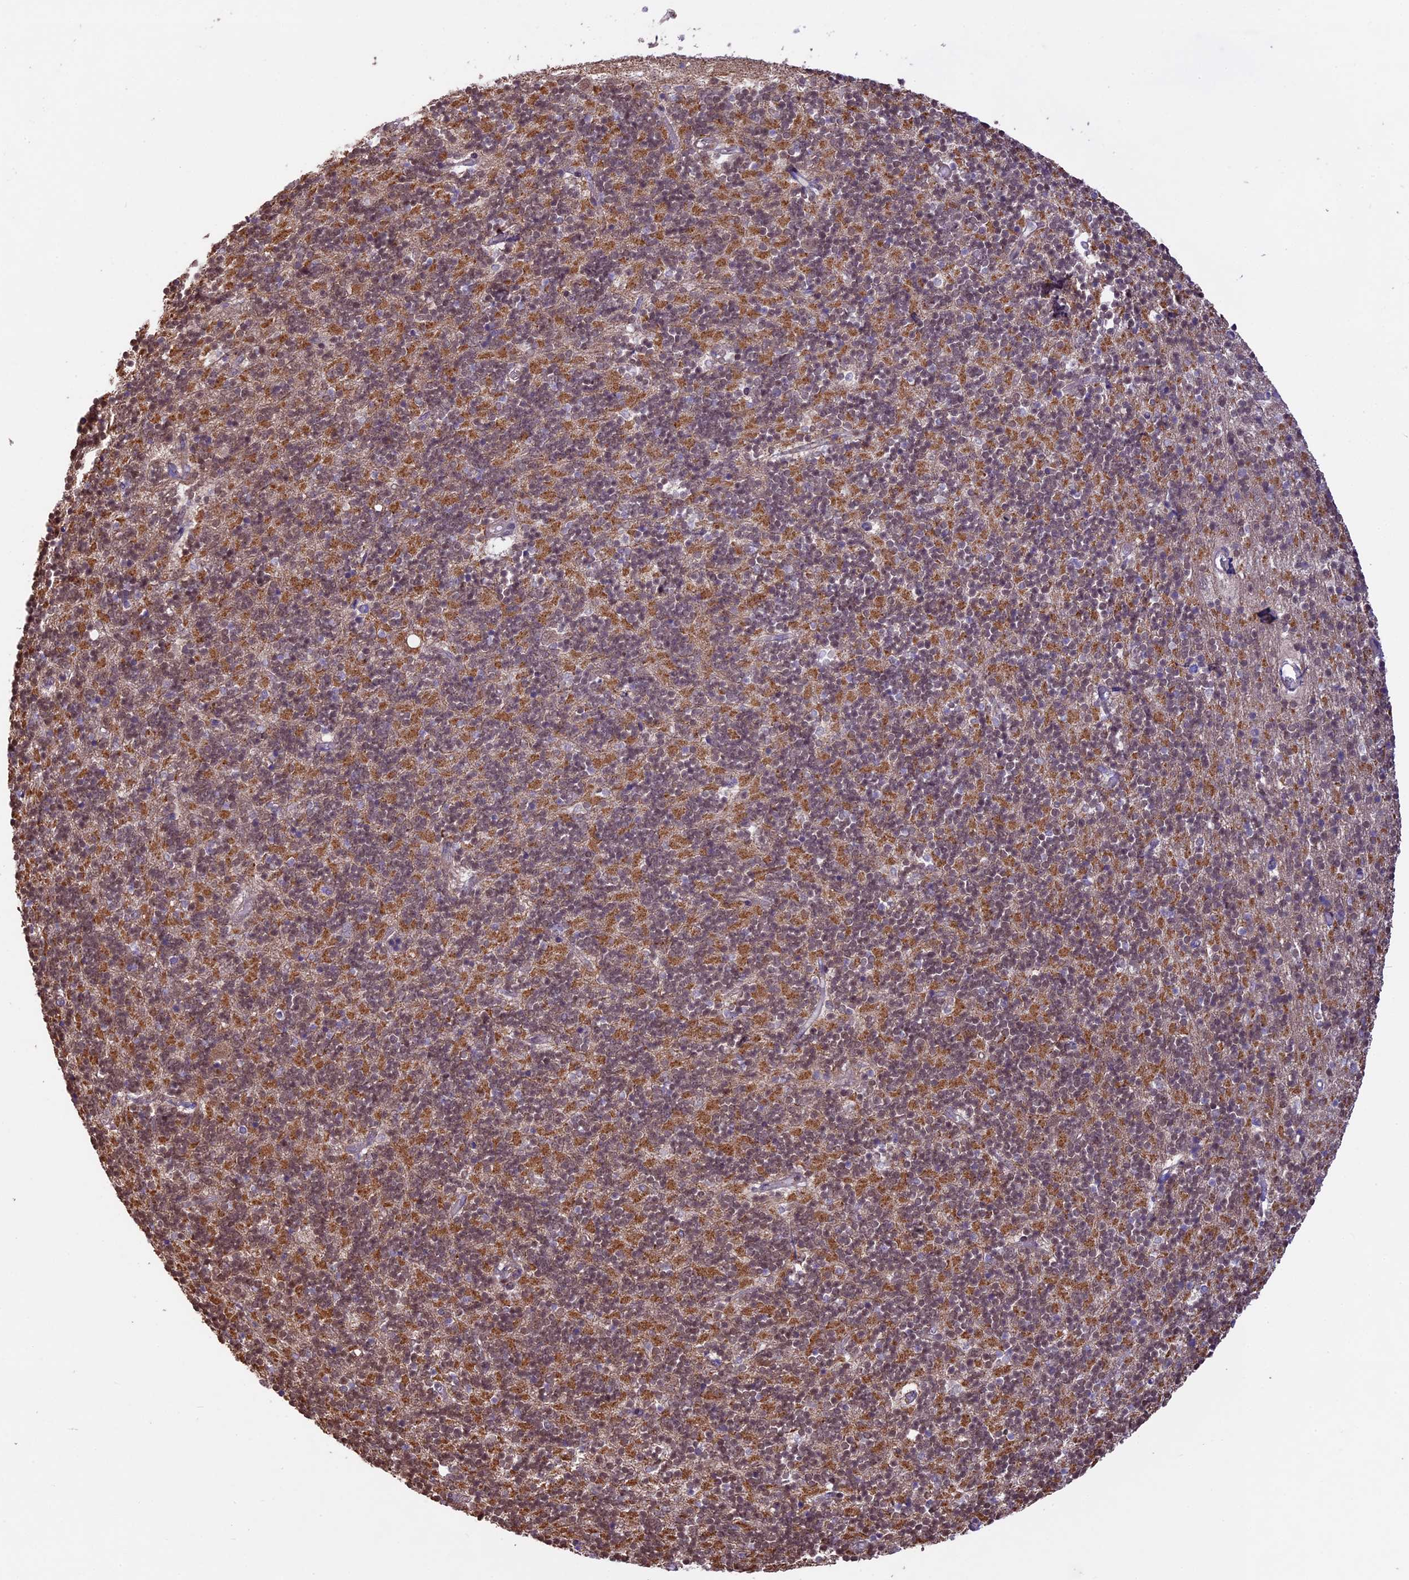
{"staining": {"intensity": "moderate", "quantity": "25%-75%", "location": "cytoplasmic/membranous"}, "tissue": "cerebellum", "cell_type": "Cells in granular layer", "image_type": "normal", "snomed": [{"axis": "morphology", "description": "Normal tissue, NOS"}, {"axis": "topography", "description": "Cerebellum"}], "caption": "Immunohistochemical staining of normal human cerebellum displays medium levels of moderate cytoplasmic/membranous expression in approximately 25%-75% of cells in granular layer.", "gene": "BCAS4", "patient": {"sex": "male", "age": 54}}